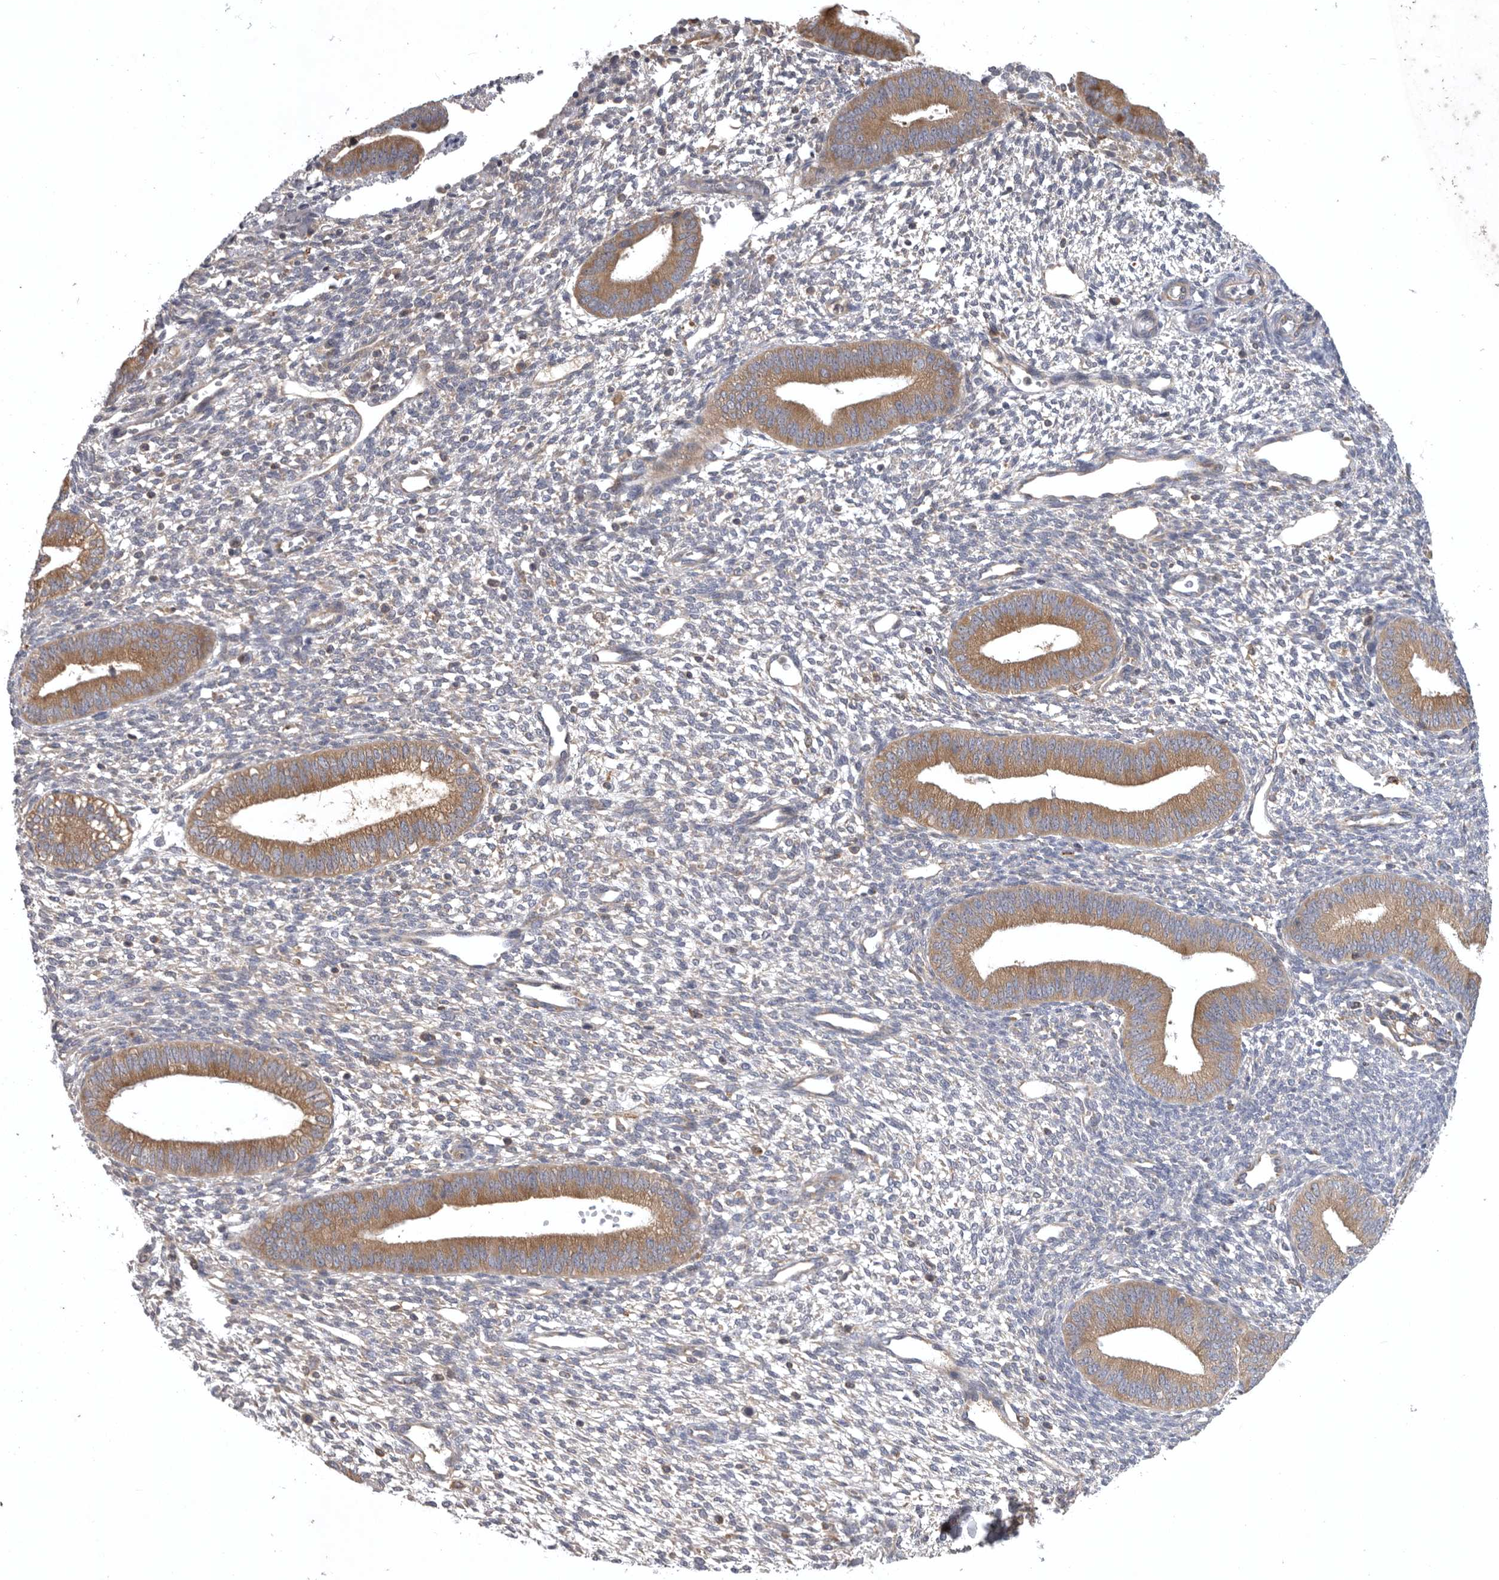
{"staining": {"intensity": "weak", "quantity": "<25%", "location": "cytoplasmic/membranous"}, "tissue": "endometrium", "cell_type": "Cells in endometrial stroma", "image_type": "normal", "snomed": [{"axis": "morphology", "description": "Normal tissue, NOS"}, {"axis": "topography", "description": "Endometrium"}], "caption": "This photomicrograph is of normal endometrium stained with immunohistochemistry to label a protein in brown with the nuclei are counter-stained blue. There is no expression in cells in endometrial stroma.", "gene": "C1orf109", "patient": {"sex": "female", "age": 46}}